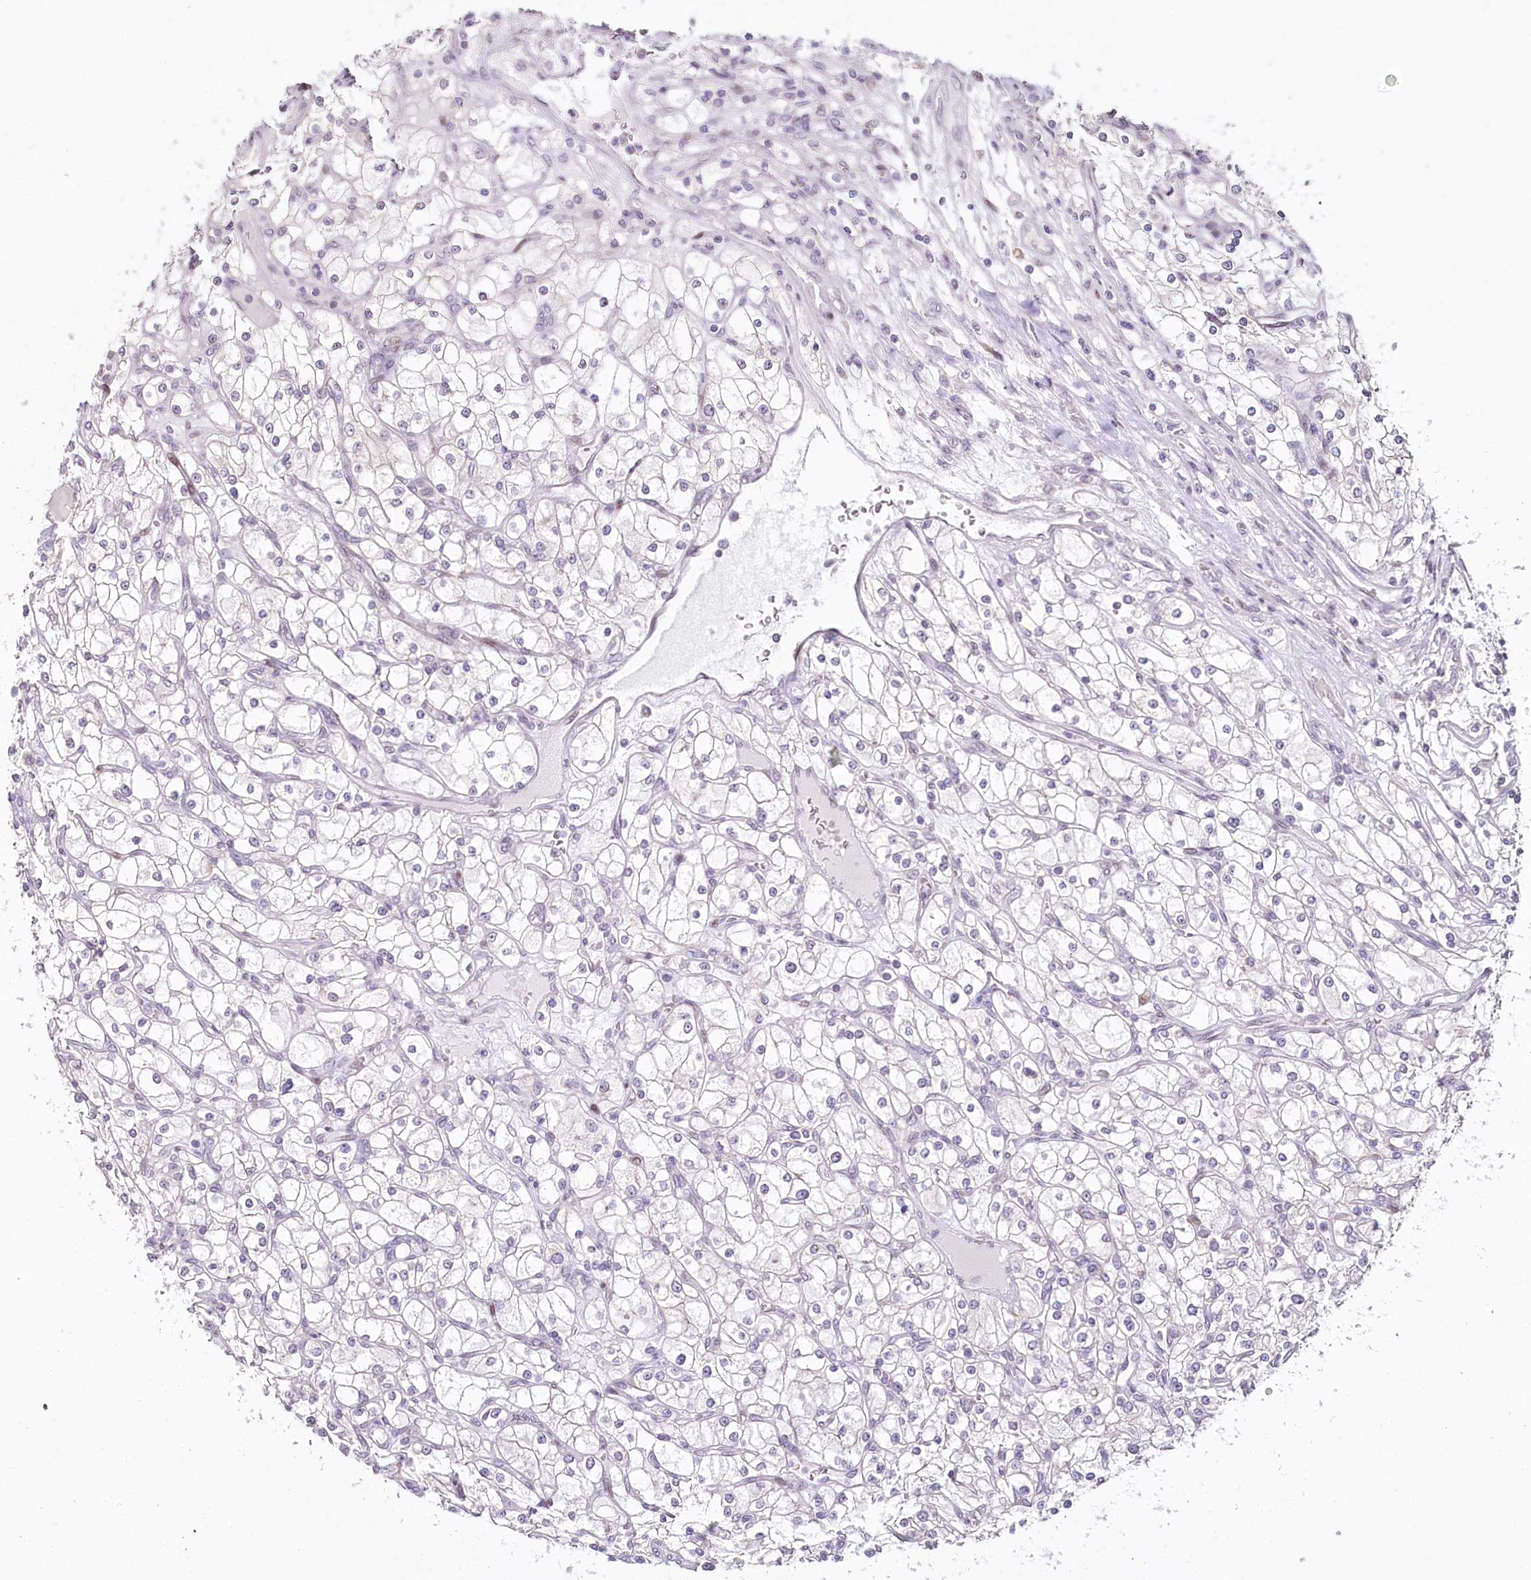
{"staining": {"intensity": "negative", "quantity": "none", "location": "none"}, "tissue": "renal cancer", "cell_type": "Tumor cells", "image_type": "cancer", "snomed": [{"axis": "morphology", "description": "Adenocarcinoma, NOS"}, {"axis": "topography", "description": "Kidney"}], "caption": "Protein analysis of renal adenocarcinoma shows no significant positivity in tumor cells.", "gene": "HPD", "patient": {"sex": "male", "age": 80}}